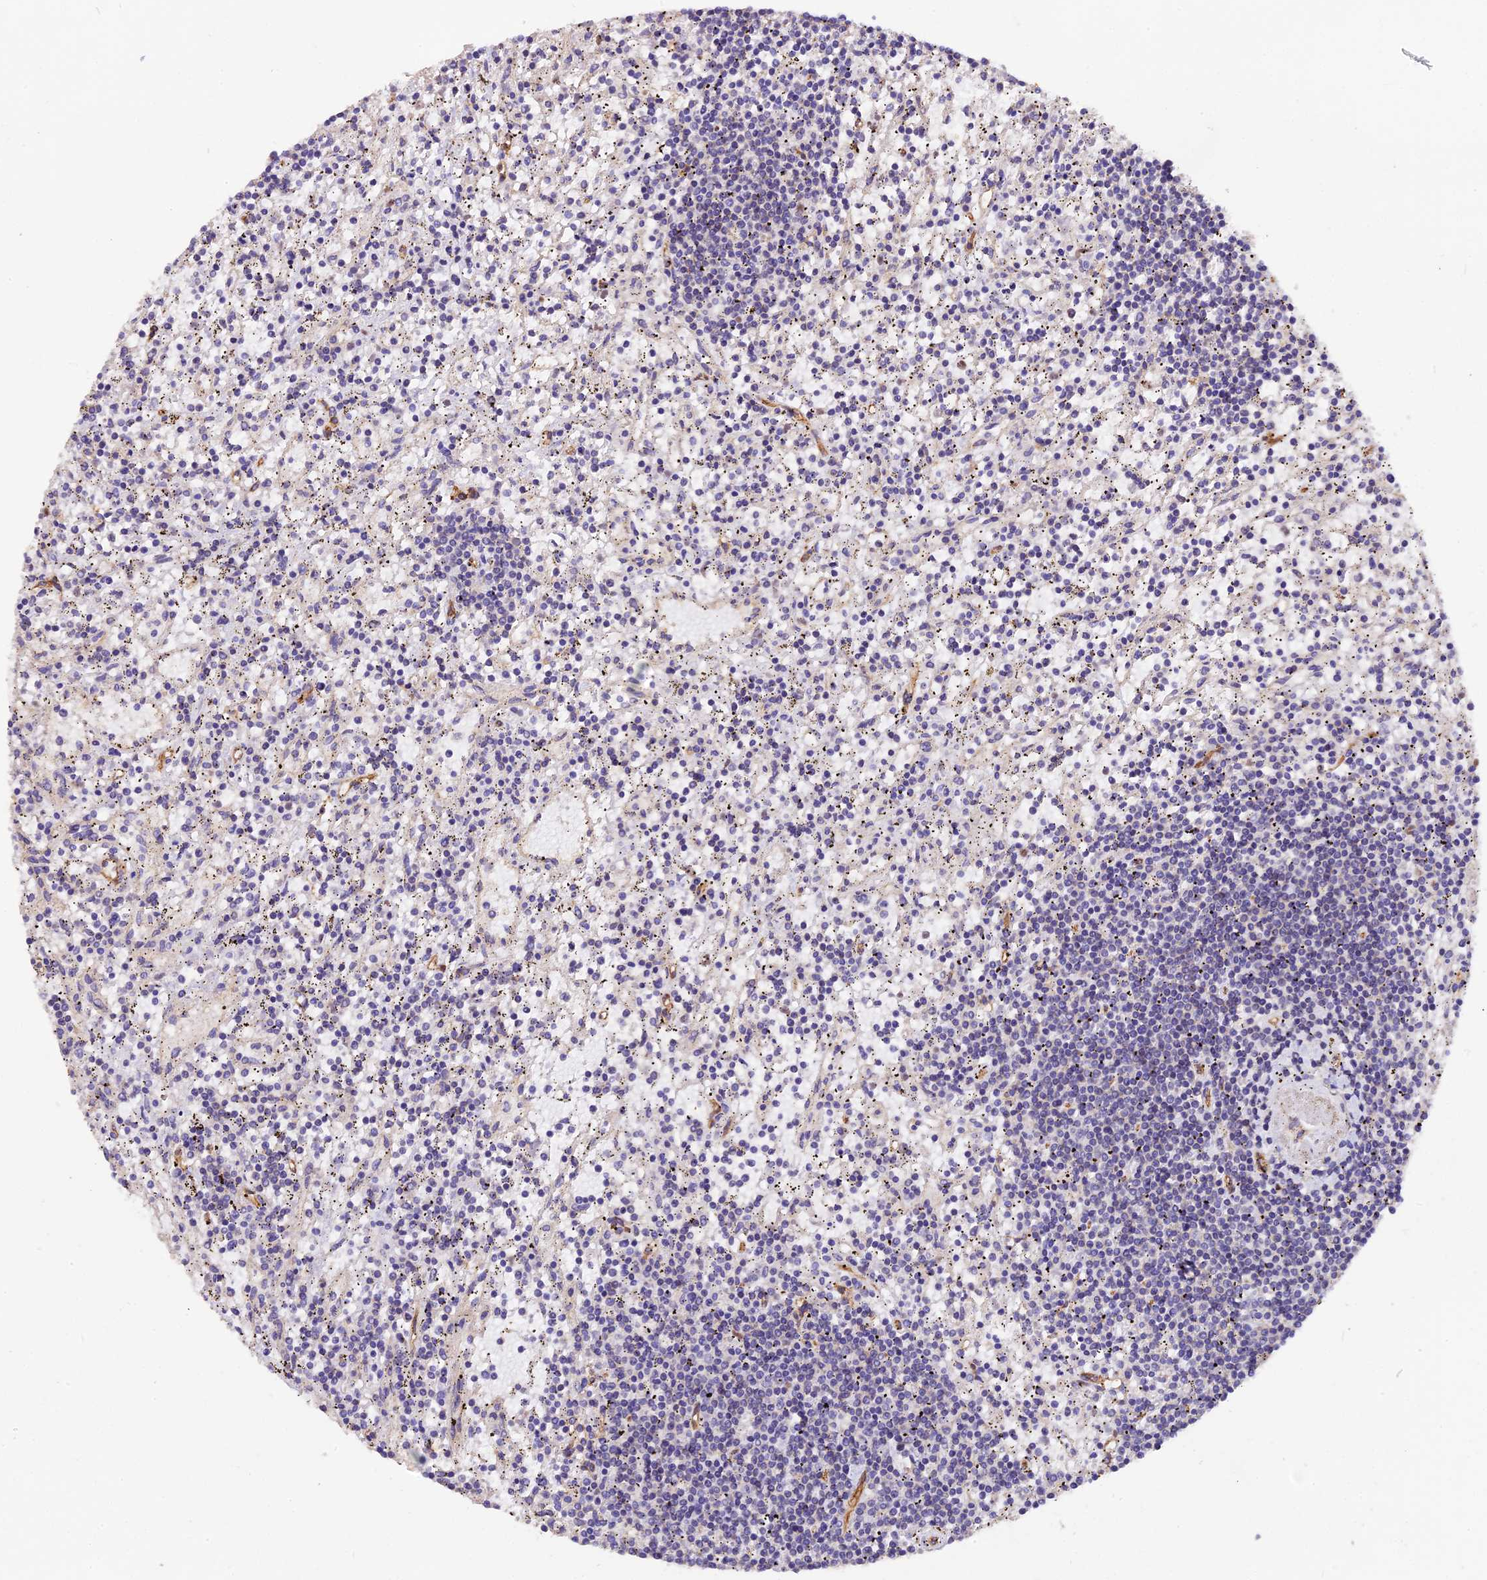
{"staining": {"intensity": "negative", "quantity": "none", "location": "none"}, "tissue": "lymphoma", "cell_type": "Tumor cells", "image_type": "cancer", "snomed": [{"axis": "morphology", "description": "Malignant lymphoma, non-Hodgkin's type, Low grade"}, {"axis": "topography", "description": "Spleen"}], "caption": "There is no significant expression in tumor cells of lymphoma.", "gene": "ERMARD", "patient": {"sex": "male", "age": 76}}